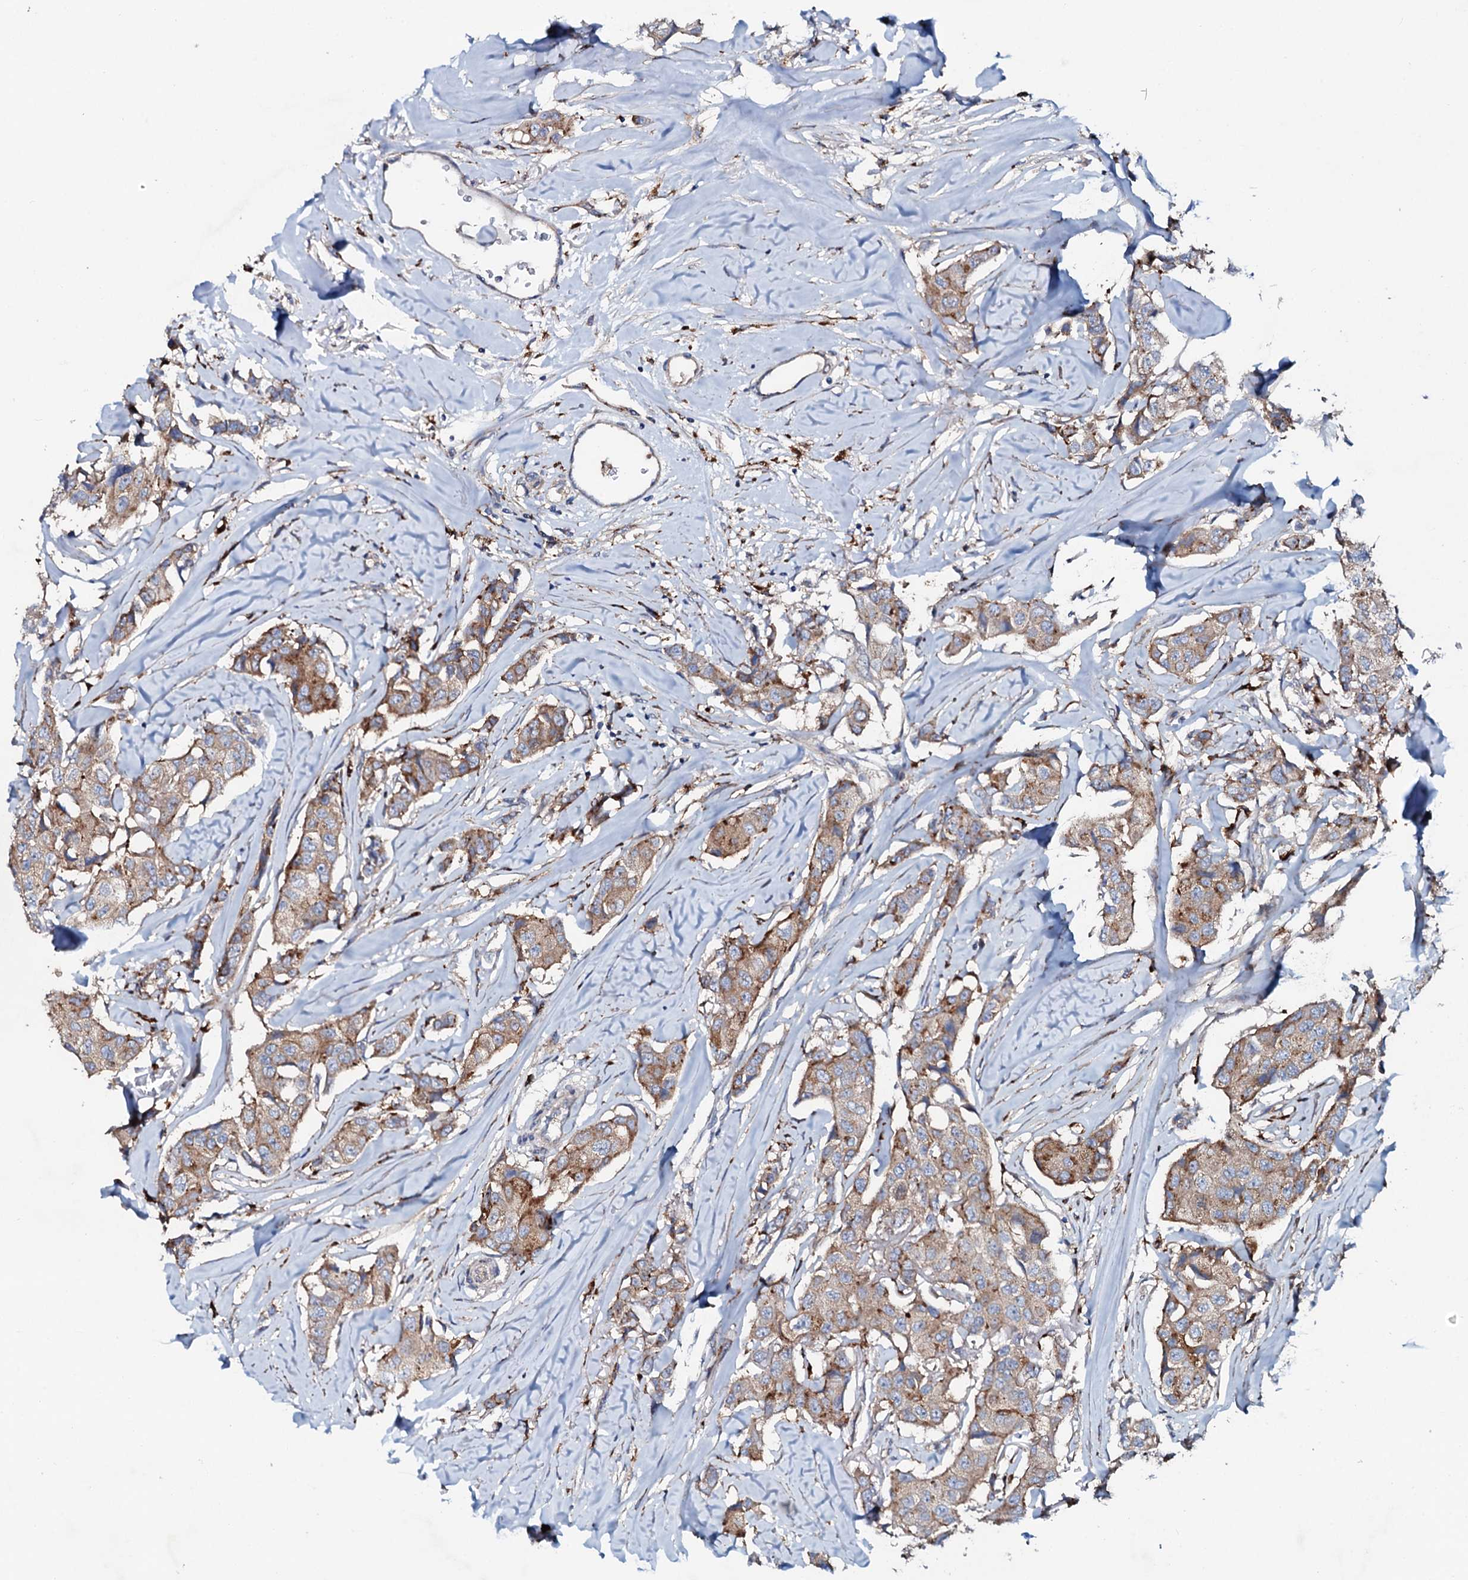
{"staining": {"intensity": "moderate", "quantity": "<25%", "location": "cytoplasmic/membranous"}, "tissue": "breast cancer", "cell_type": "Tumor cells", "image_type": "cancer", "snomed": [{"axis": "morphology", "description": "Duct carcinoma"}, {"axis": "topography", "description": "Breast"}], "caption": "There is low levels of moderate cytoplasmic/membranous positivity in tumor cells of breast cancer, as demonstrated by immunohistochemical staining (brown color).", "gene": "P2RX4", "patient": {"sex": "female", "age": 80}}